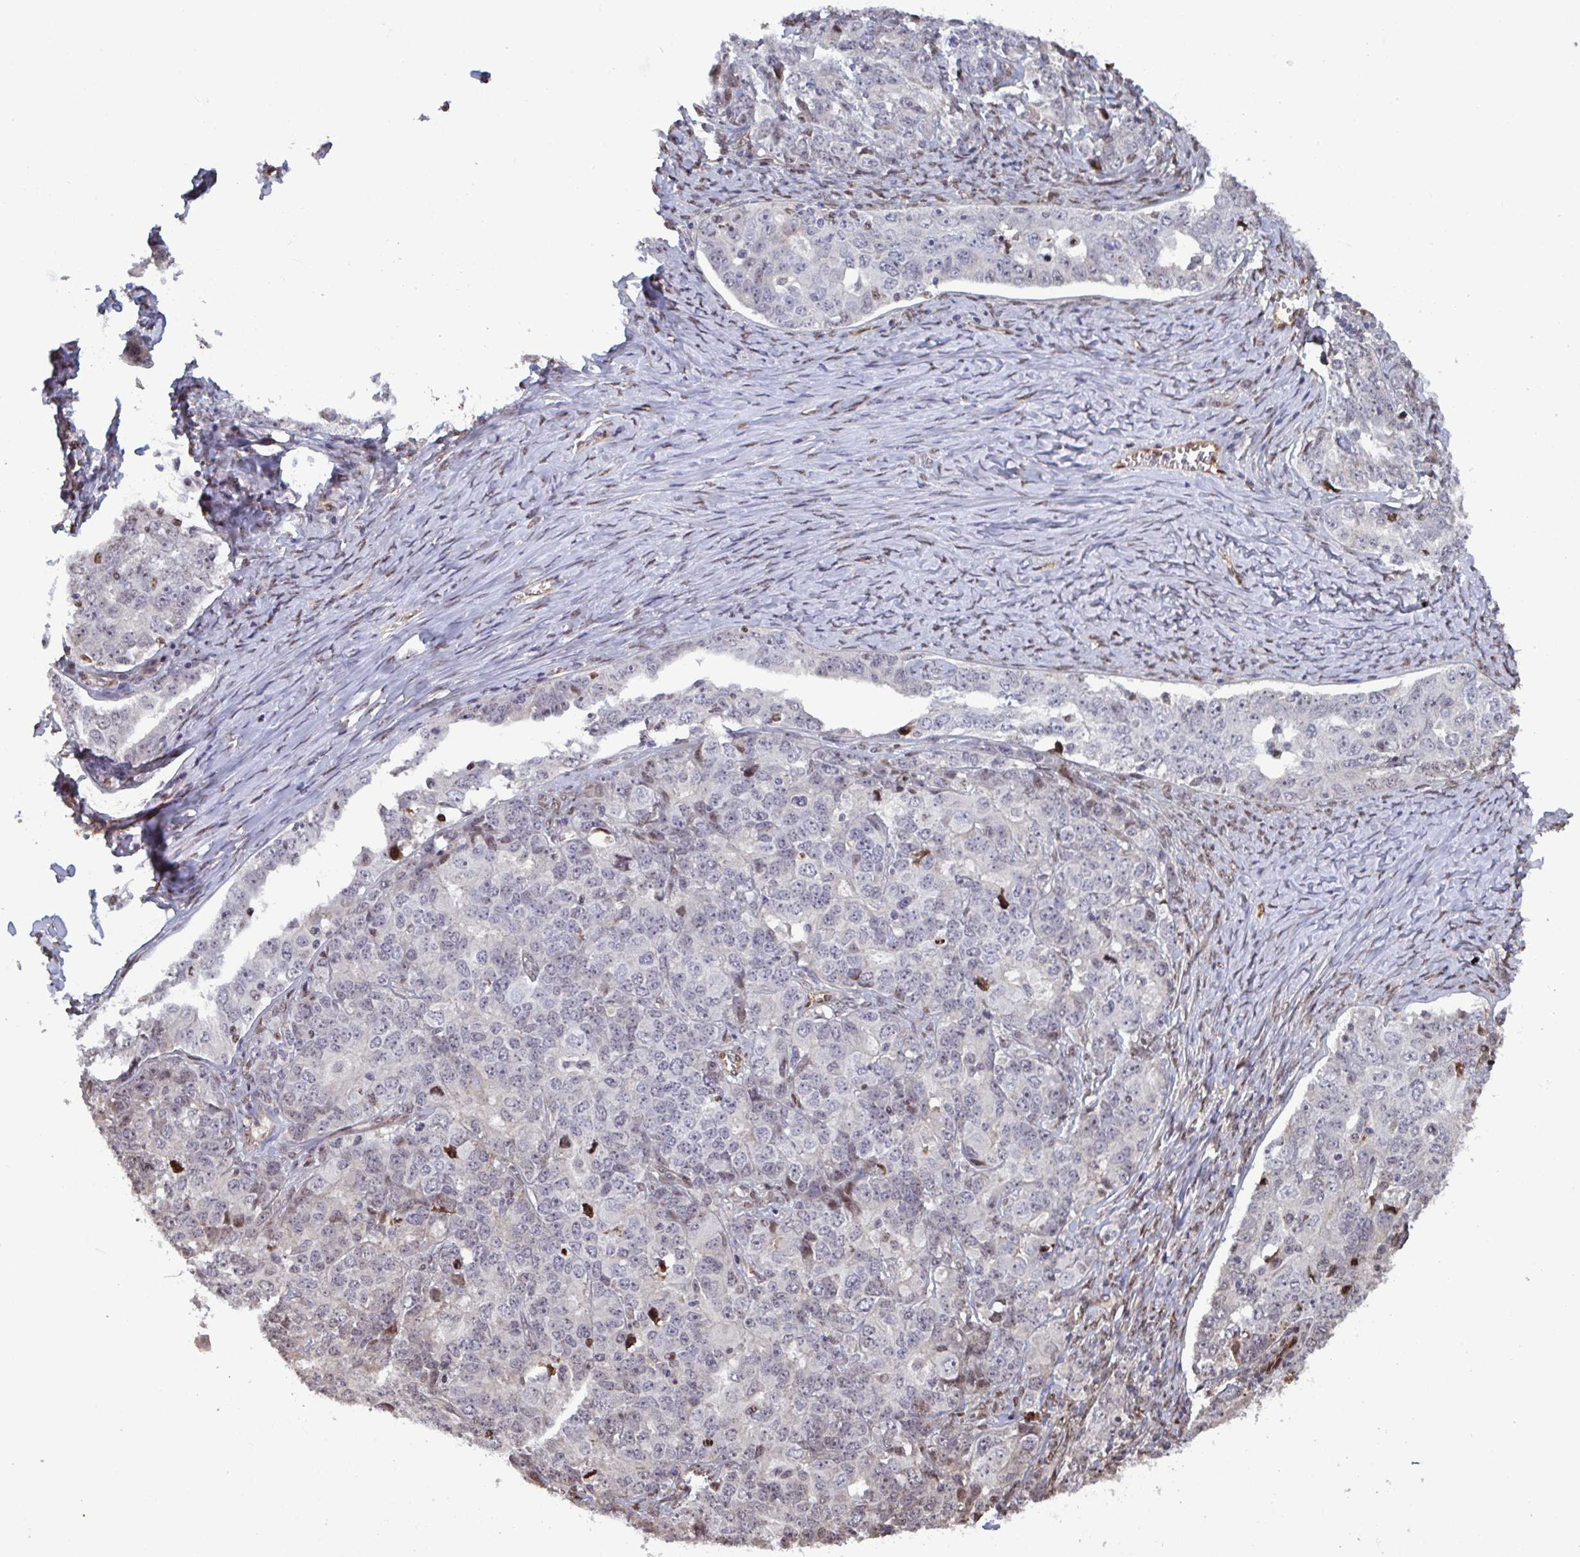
{"staining": {"intensity": "negative", "quantity": "none", "location": "none"}, "tissue": "ovarian cancer", "cell_type": "Tumor cells", "image_type": "cancer", "snomed": [{"axis": "morphology", "description": "Carcinoma, endometroid"}, {"axis": "topography", "description": "Ovary"}], "caption": "This is a image of immunohistochemistry (IHC) staining of endometroid carcinoma (ovarian), which shows no expression in tumor cells. The staining was performed using DAB to visualize the protein expression in brown, while the nuclei were stained in blue with hematoxylin (Magnification: 20x).", "gene": "PELI2", "patient": {"sex": "female", "age": 62}}